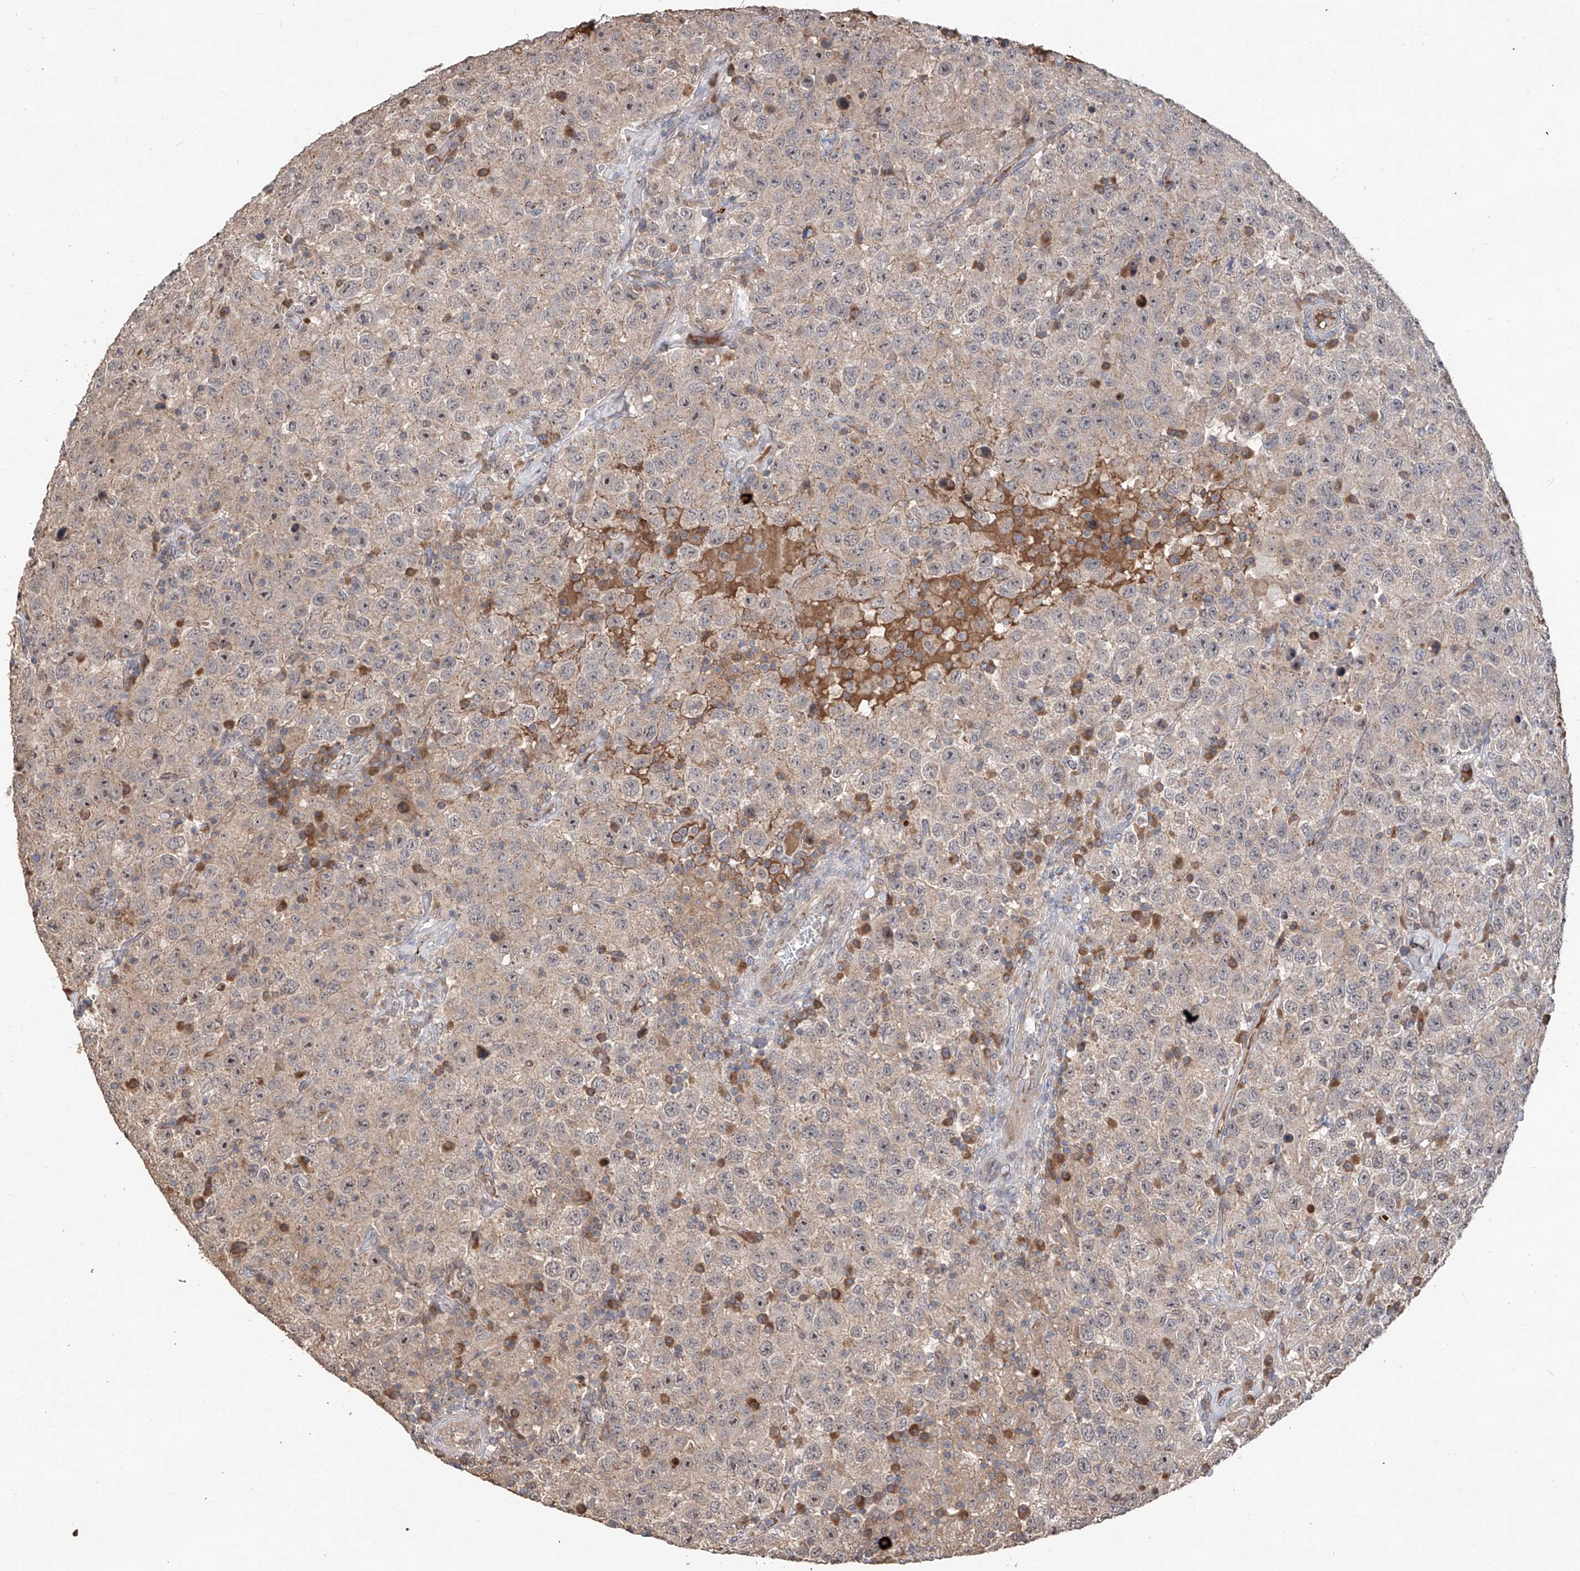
{"staining": {"intensity": "negative", "quantity": "none", "location": "none"}, "tissue": "testis cancer", "cell_type": "Tumor cells", "image_type": "cancer", "snomed": [{"axis": "morphology", "description": "Seminoma, NOS"}, {"axis": "topography", "description": "Testis"}], "caption": "This histopathology image is of testis seminoma stained with IHC to label a protein in brown with the nuclei are counter-stained blue. There is no positivity in tumor cells.", "gene": "EDN1", "patient": {"sex": "male", "age": 41}}